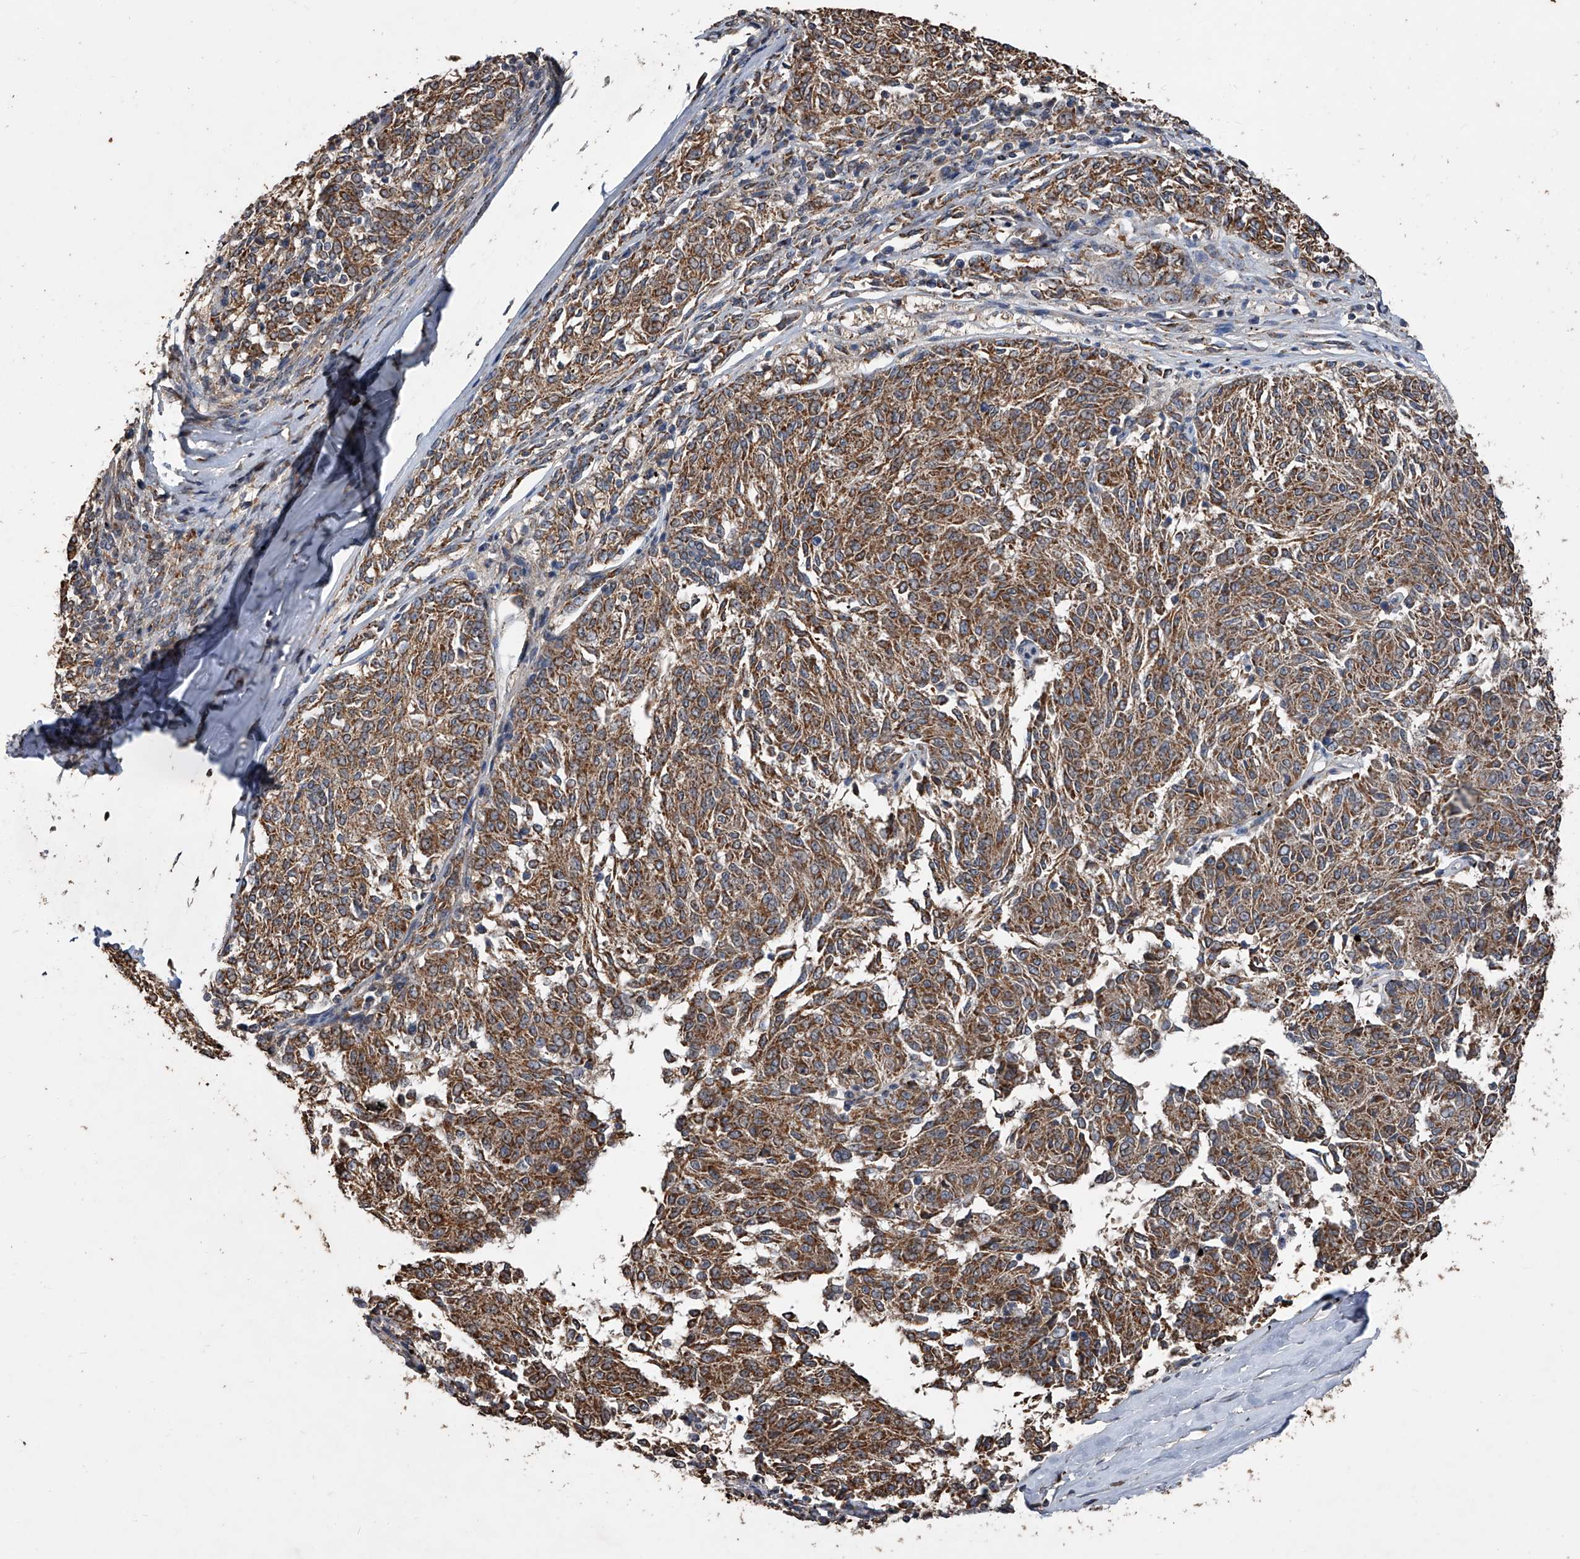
{"staining": {"intensity": "moderate", "quantity": ">75%", "location": "cytoplasmic/membranous"}, "tissue": "melanoma", "cell_type": "Tumor cells", "image_type": "cancer", "snomed": [{"axis": "morphology", "description": "Malignant melanoma, NOS"}, {"axis": "topography", "description": "Skin"}], "caption": "Protein staining shows moderate cytoplasmic/membranous positivity in approximately >75% of tumor cells in melanoma.", "gene": "LTV1", "patient": {"sex": "female", "age": 72}}